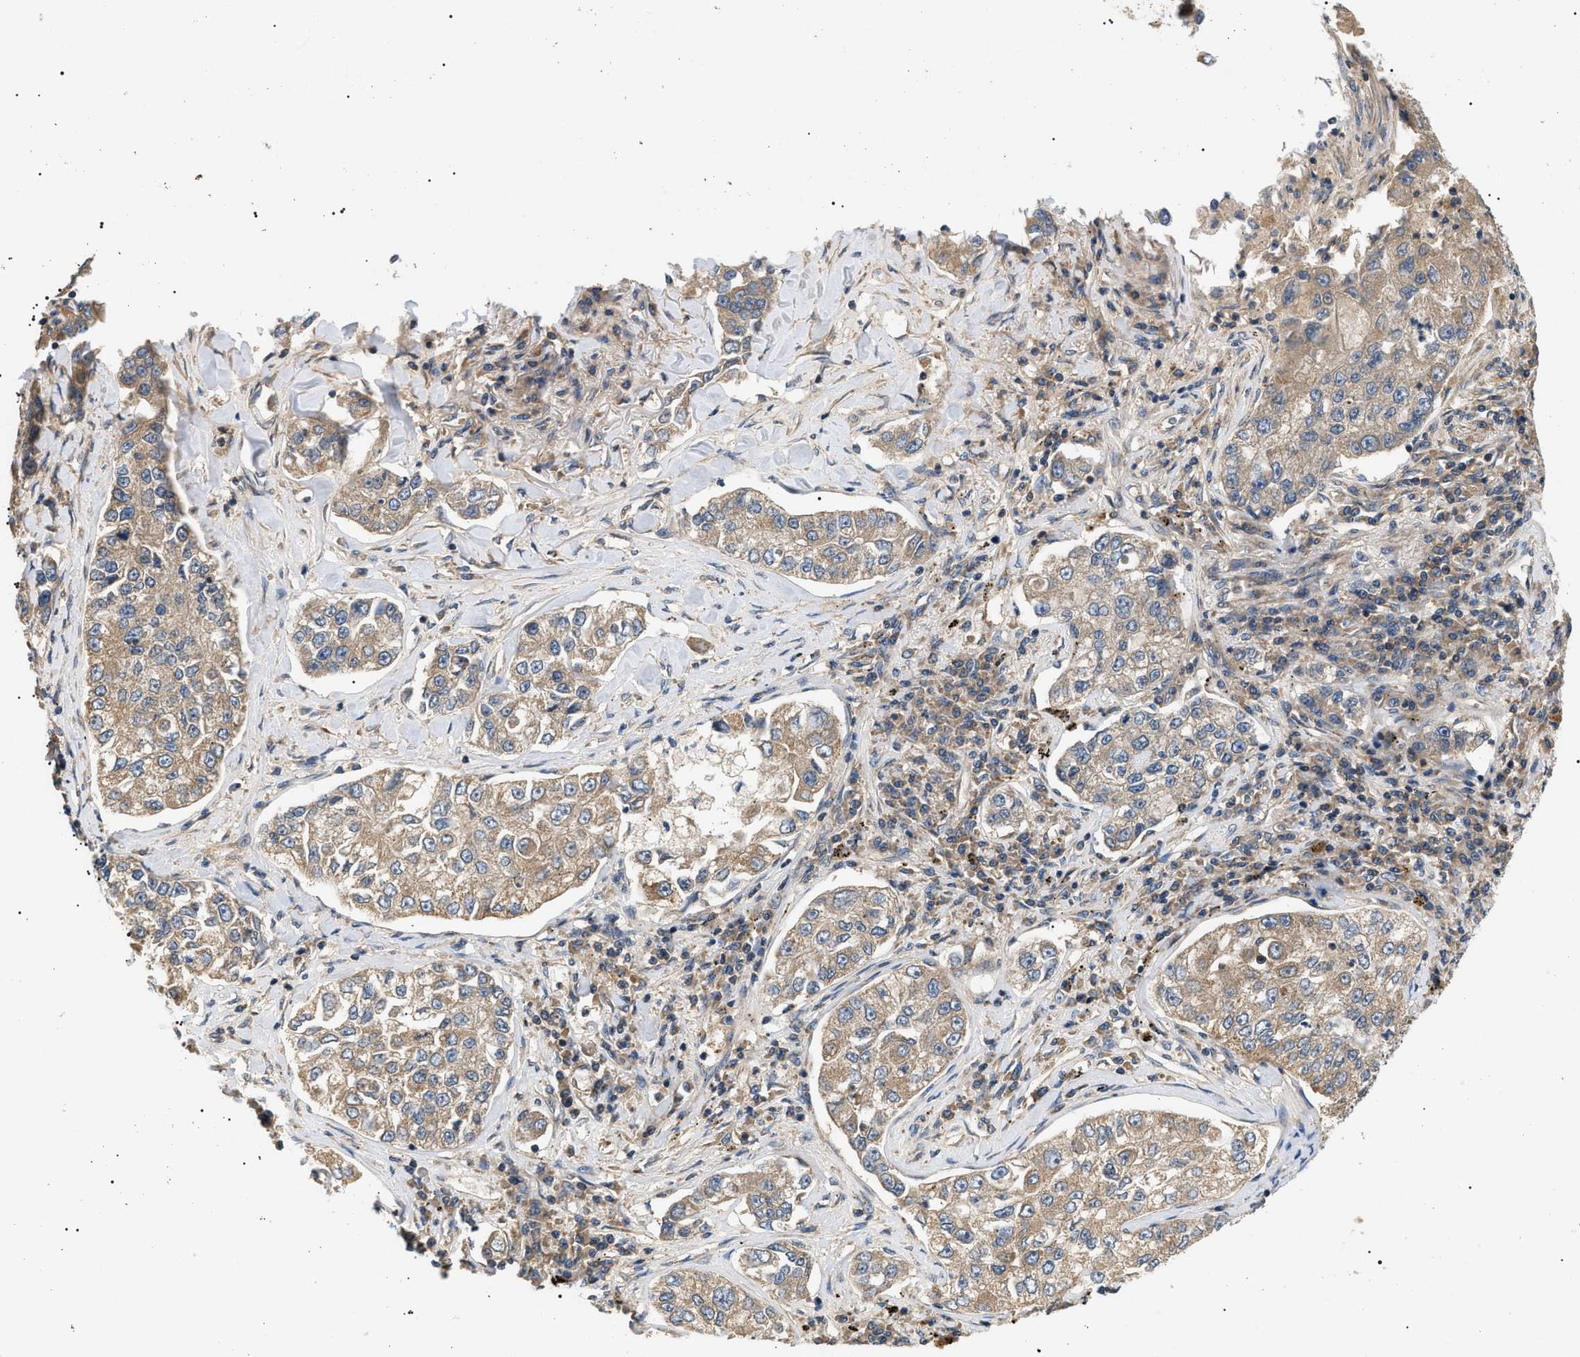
{"staining": {"intensity": "weak", "quantity": ">75%", "location": "cytoplasmic/membranous"}, "tissue": "lung cancer", "cell_type": "Tumor cells", "image_type": "cancer", "snomed": [{"axis": "morphology", "description": "Adenocarcinoma, NOS"}, {"axis": "topography", "description": "Lung"}], "caption": "Lung cancer stained for a protein shows weak cytoplasmic/membranous positivity in tumor cells.", "gene": "PPM1B", "patient": {"sex": "male", "age": 49}}